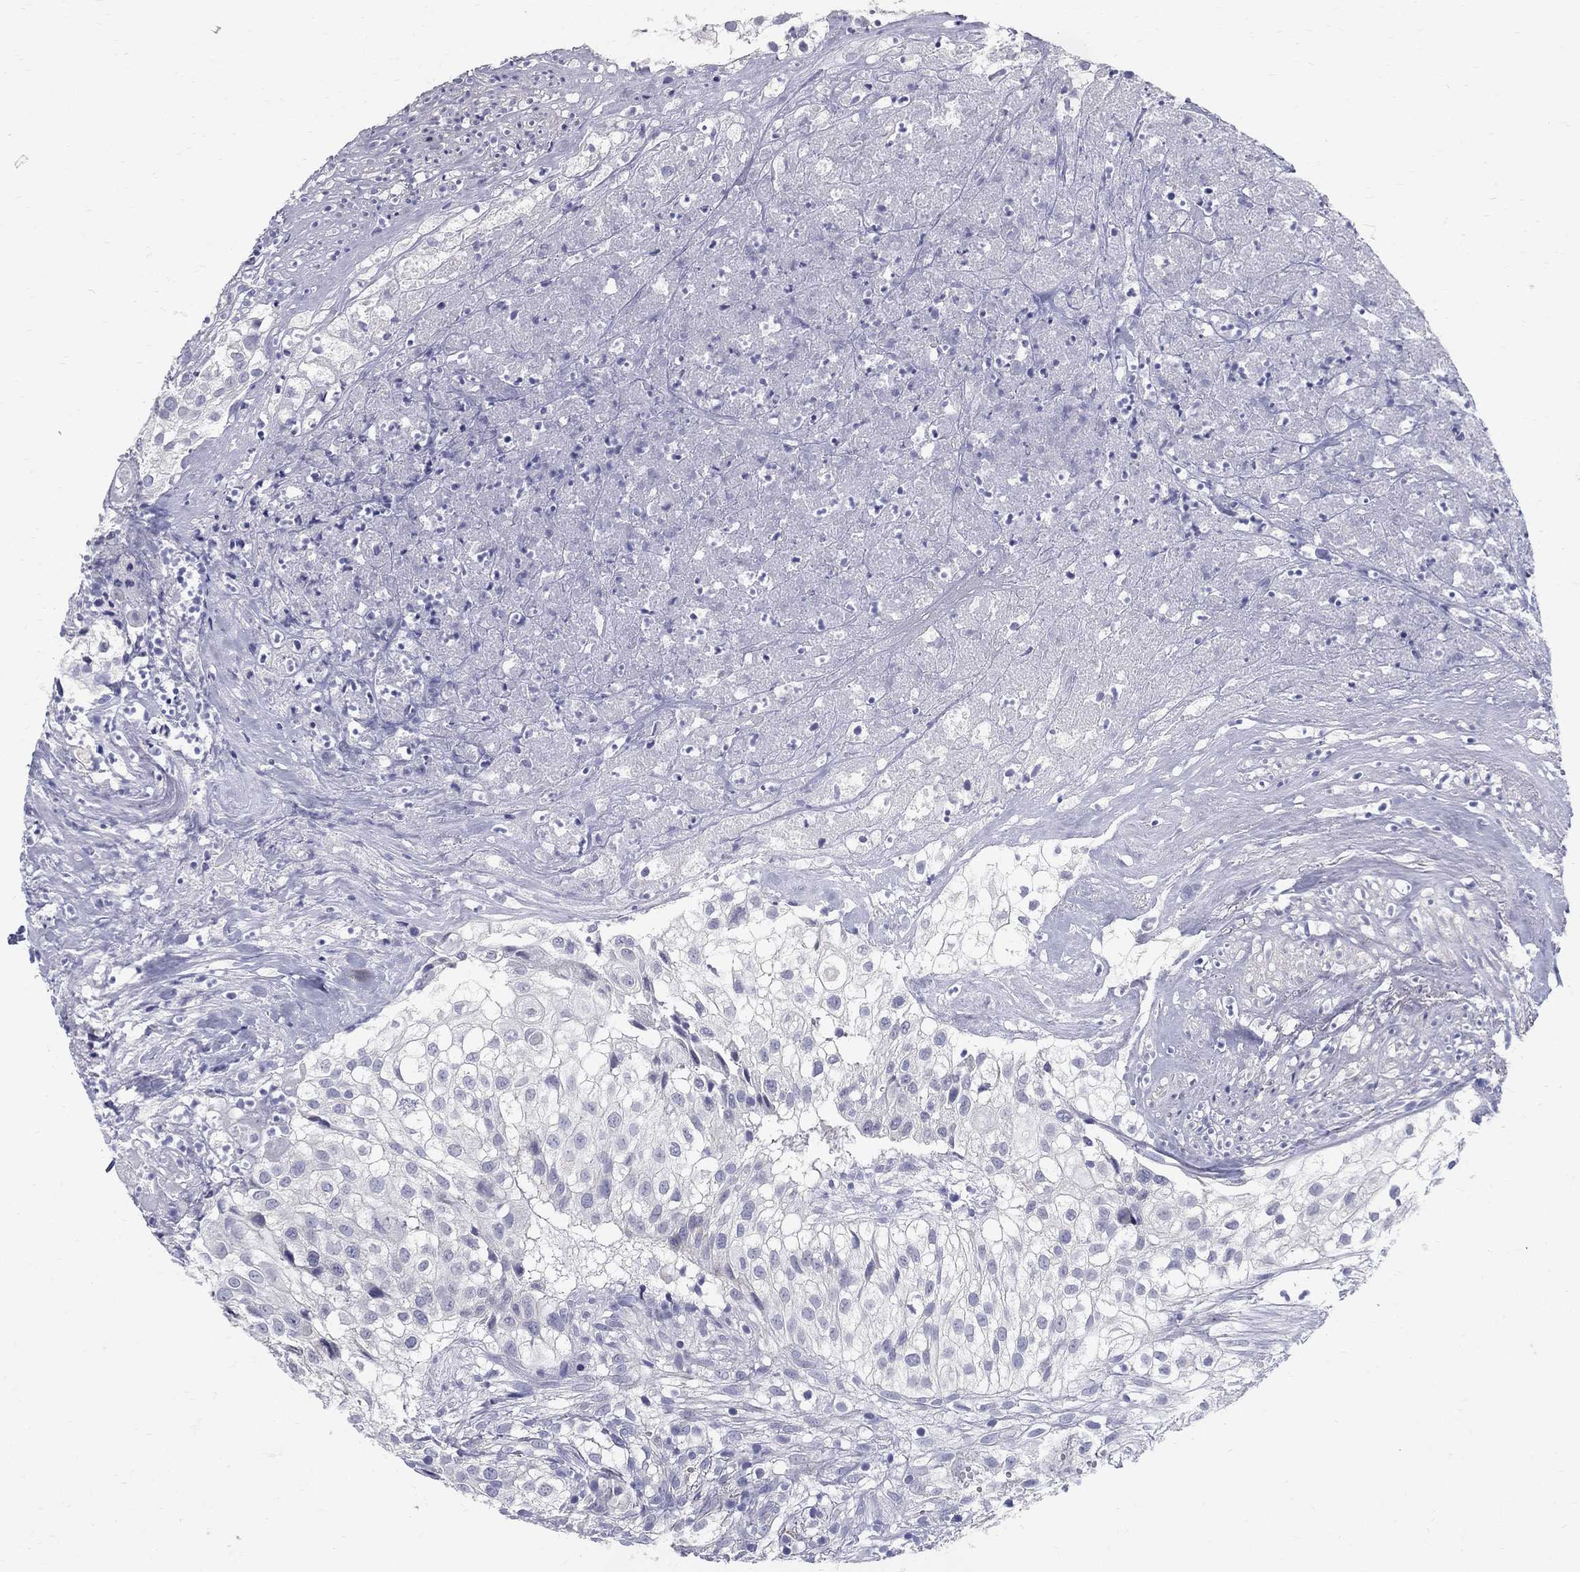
{"staining": {"intensity": "negative", "quantity": "none", "location": "none"}, "tissue": "urothelial cancer", "cell_type": "Tumor cells", "image_type": "cancer", "snomed": [{"axis": "morphology", "description": "Urothelial carcinoma, High grade"}, {"axis": "topography", "description": "Urinary bladder"}], "caption": "Immunohistochemistry of human urothelial cancer demonstrates no expression in tumor cells.", "gene": "TP53TG5", "patient": {"sex": "female", "age": 79}}